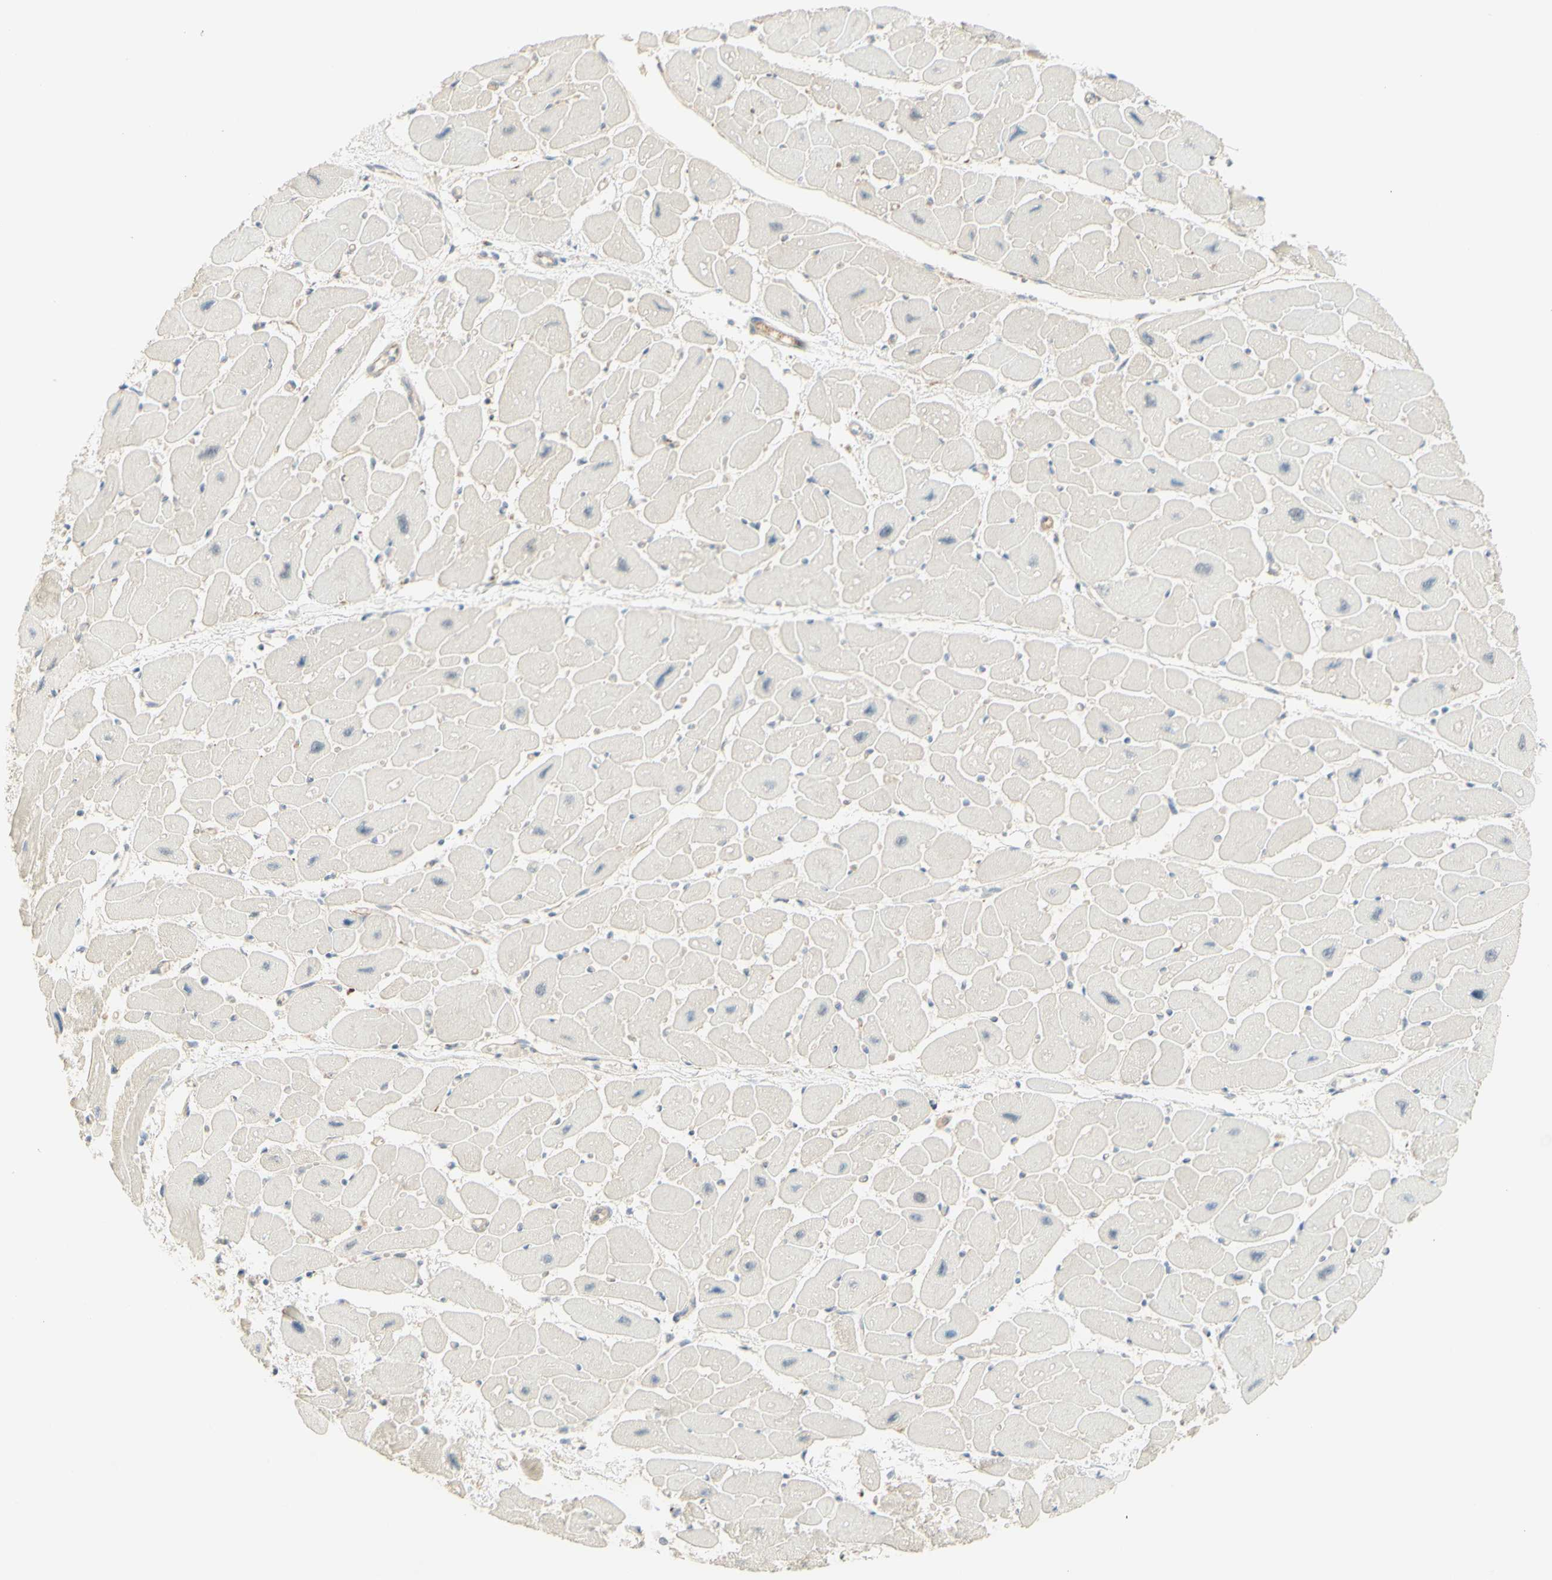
{"staining": {"intensity": "weak", "quantity": "<25%", "location": "cytoplasmic/membranous"}, "tissue": "heart muscle", "cell_type": "Cardiomyocytes", "image_type": "normal", "snomed": [{"axis": "morphology", "description": "Normal tissue, NOS"}, {"axis": "topography", "description": "Heart"}], "caption": "The histopathology image demonstrates no significant staining in cardiomyocytes of heart muscle.", "gene": "ANGPT2", "patient": {"sex": "female", "age": 54}}